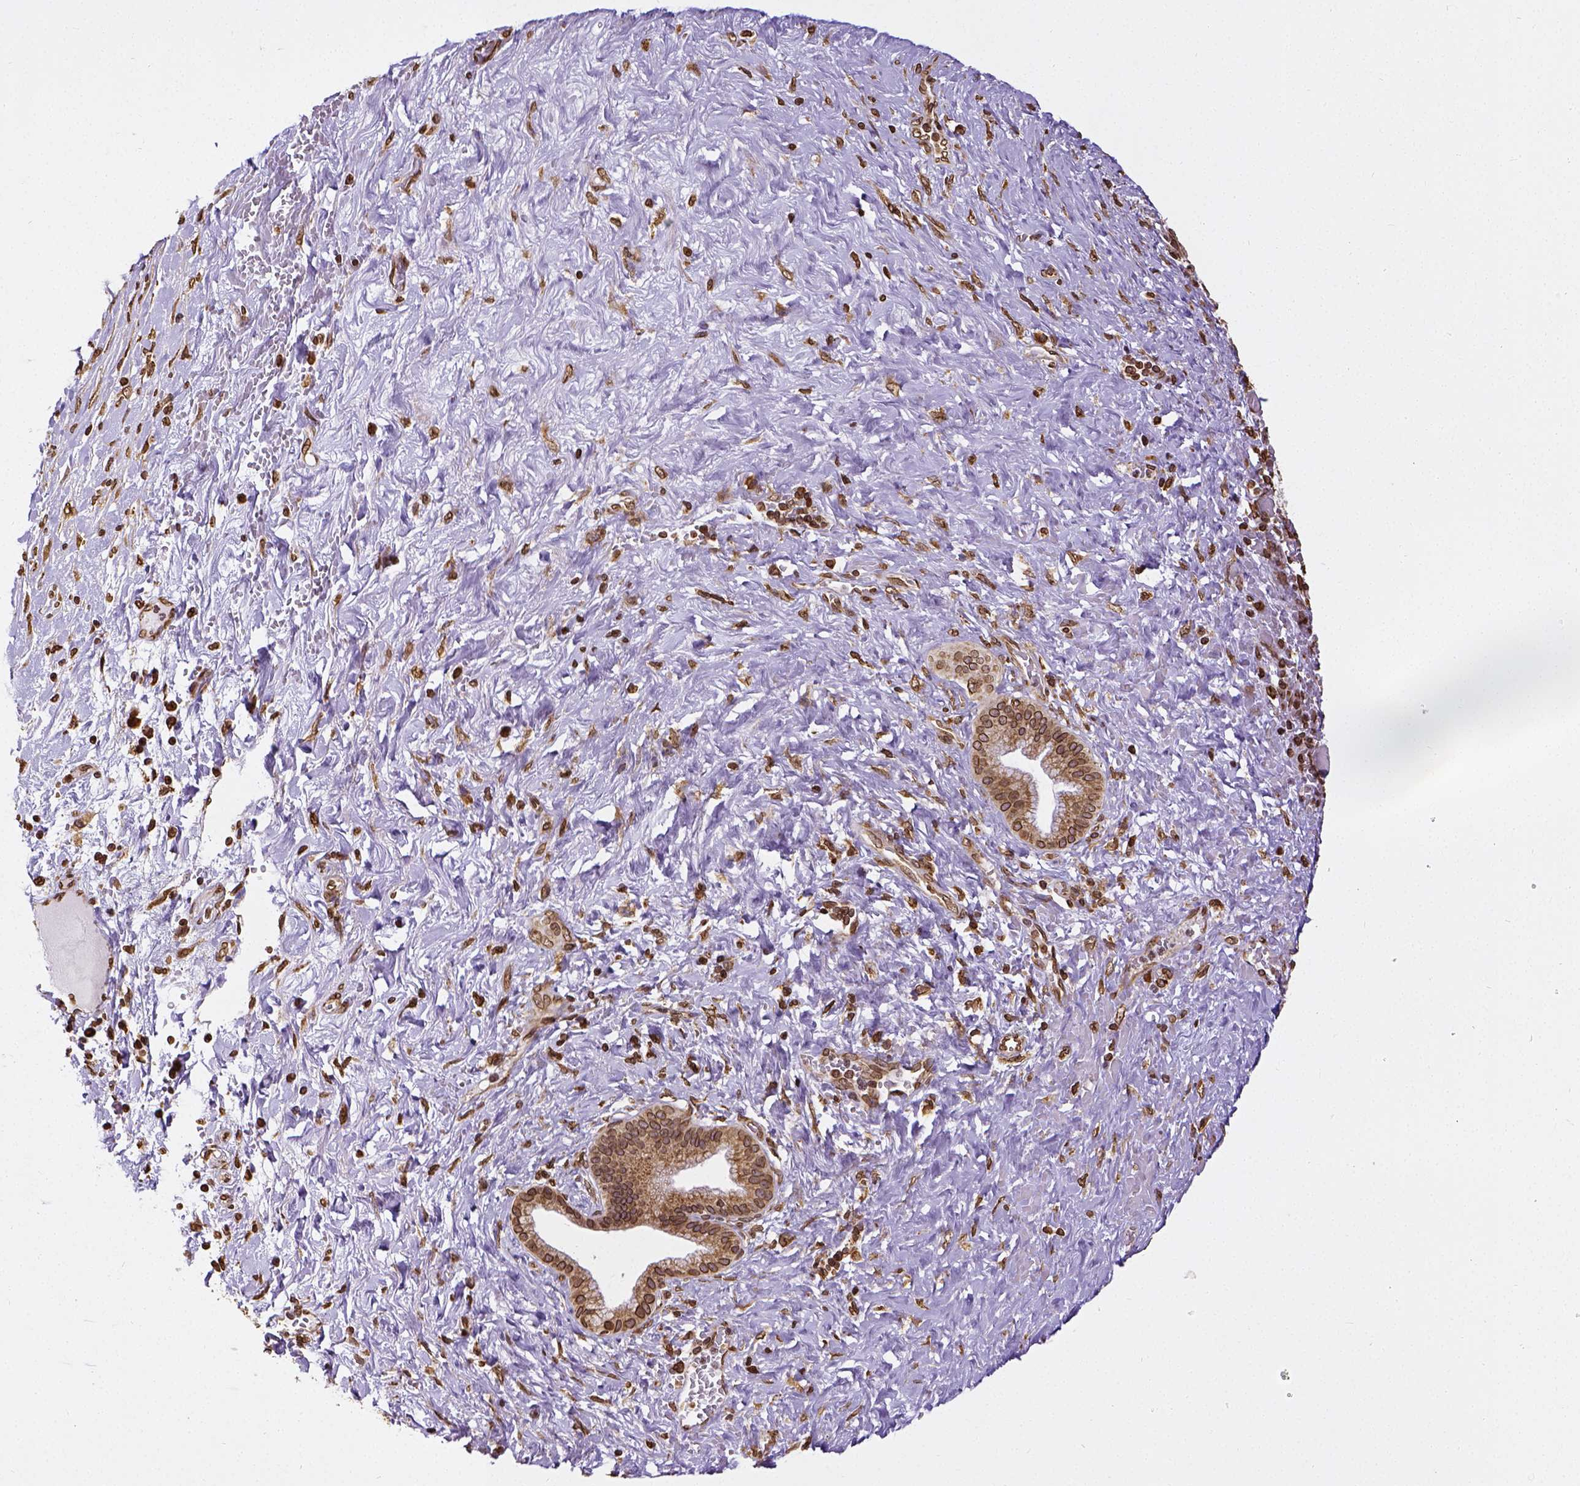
{"staining": {"intensity": "strong", "quantity": ">75%", "location": "cytoplasmic/membranous,nuclear"}, "tissue": "pancreatic cancer", "cell_type": "Tumor cells", "image_type": "cancer", "snomed": [{"axis": "morphology", "description": "Adenocarcinoma, NOS"}, {"axis": "topography", "description": "Pancreas"}], "caption": "This photomicrograph shows immunohistochemistry (IHC) staining of human pancreatic cancer, with high strong cytoplasmic/membranous and nuclear positivity in about >75% of tumor cells.", "gene": "MTDH", "patient": {"sex": "male", "age": 44}}